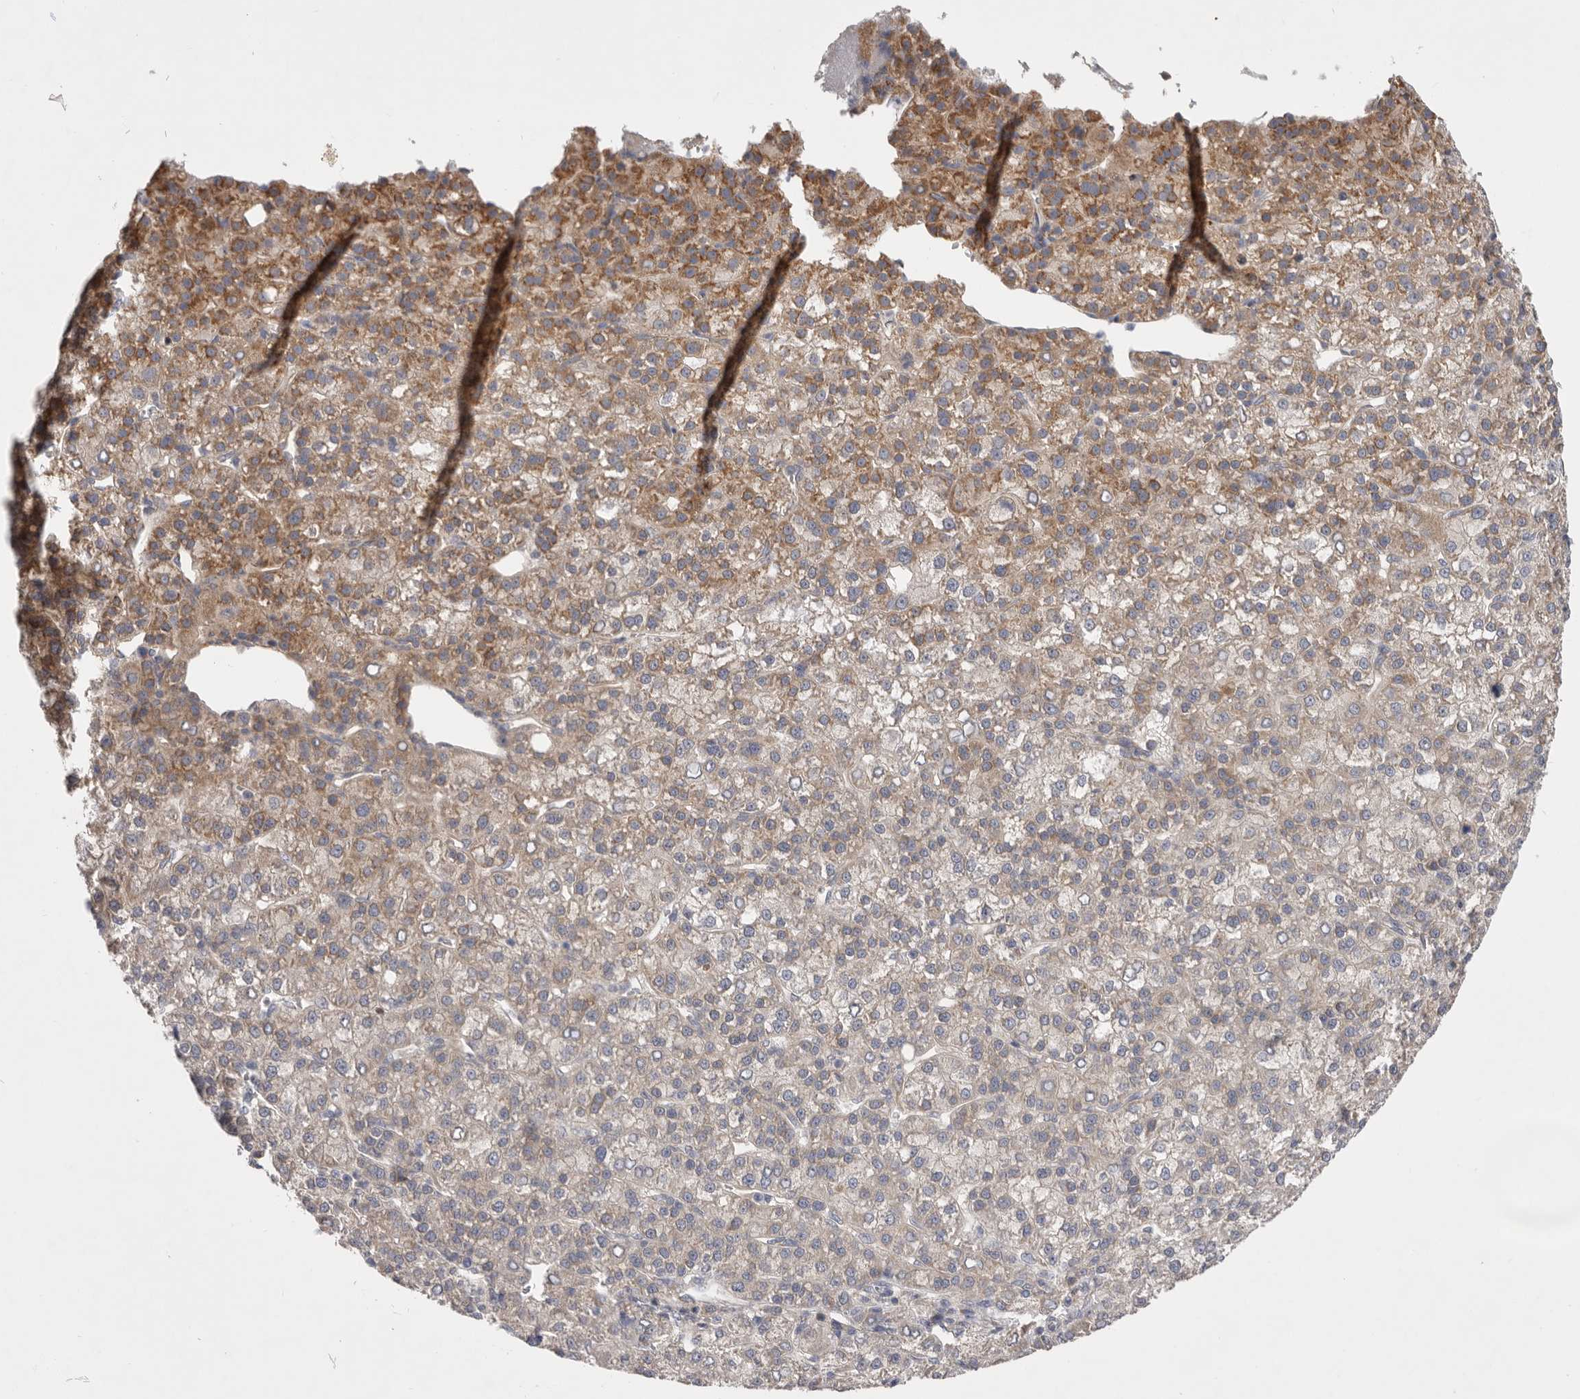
{"staining": {"intensity": "moderate", "quantity": ">75%", "location": "cytoplasmic/membranous"}, "tissue": "liver cancer", "cell_type": "Tumor cells", "image_type": "cancer", "snomed": [{"axis": "morphology", "description": "Carcinoma, Hepatocellular, NOS"}, {"axis": "topography", "description": "Liver"}], "caption": "Tumor cells show moderate cytoplasmic/membranous expression in approximately >75% of cells in hepatocellular carcinoma (liver).", "gene": "MTFR1L", "patient": {"sex": "female", "age": 58}}